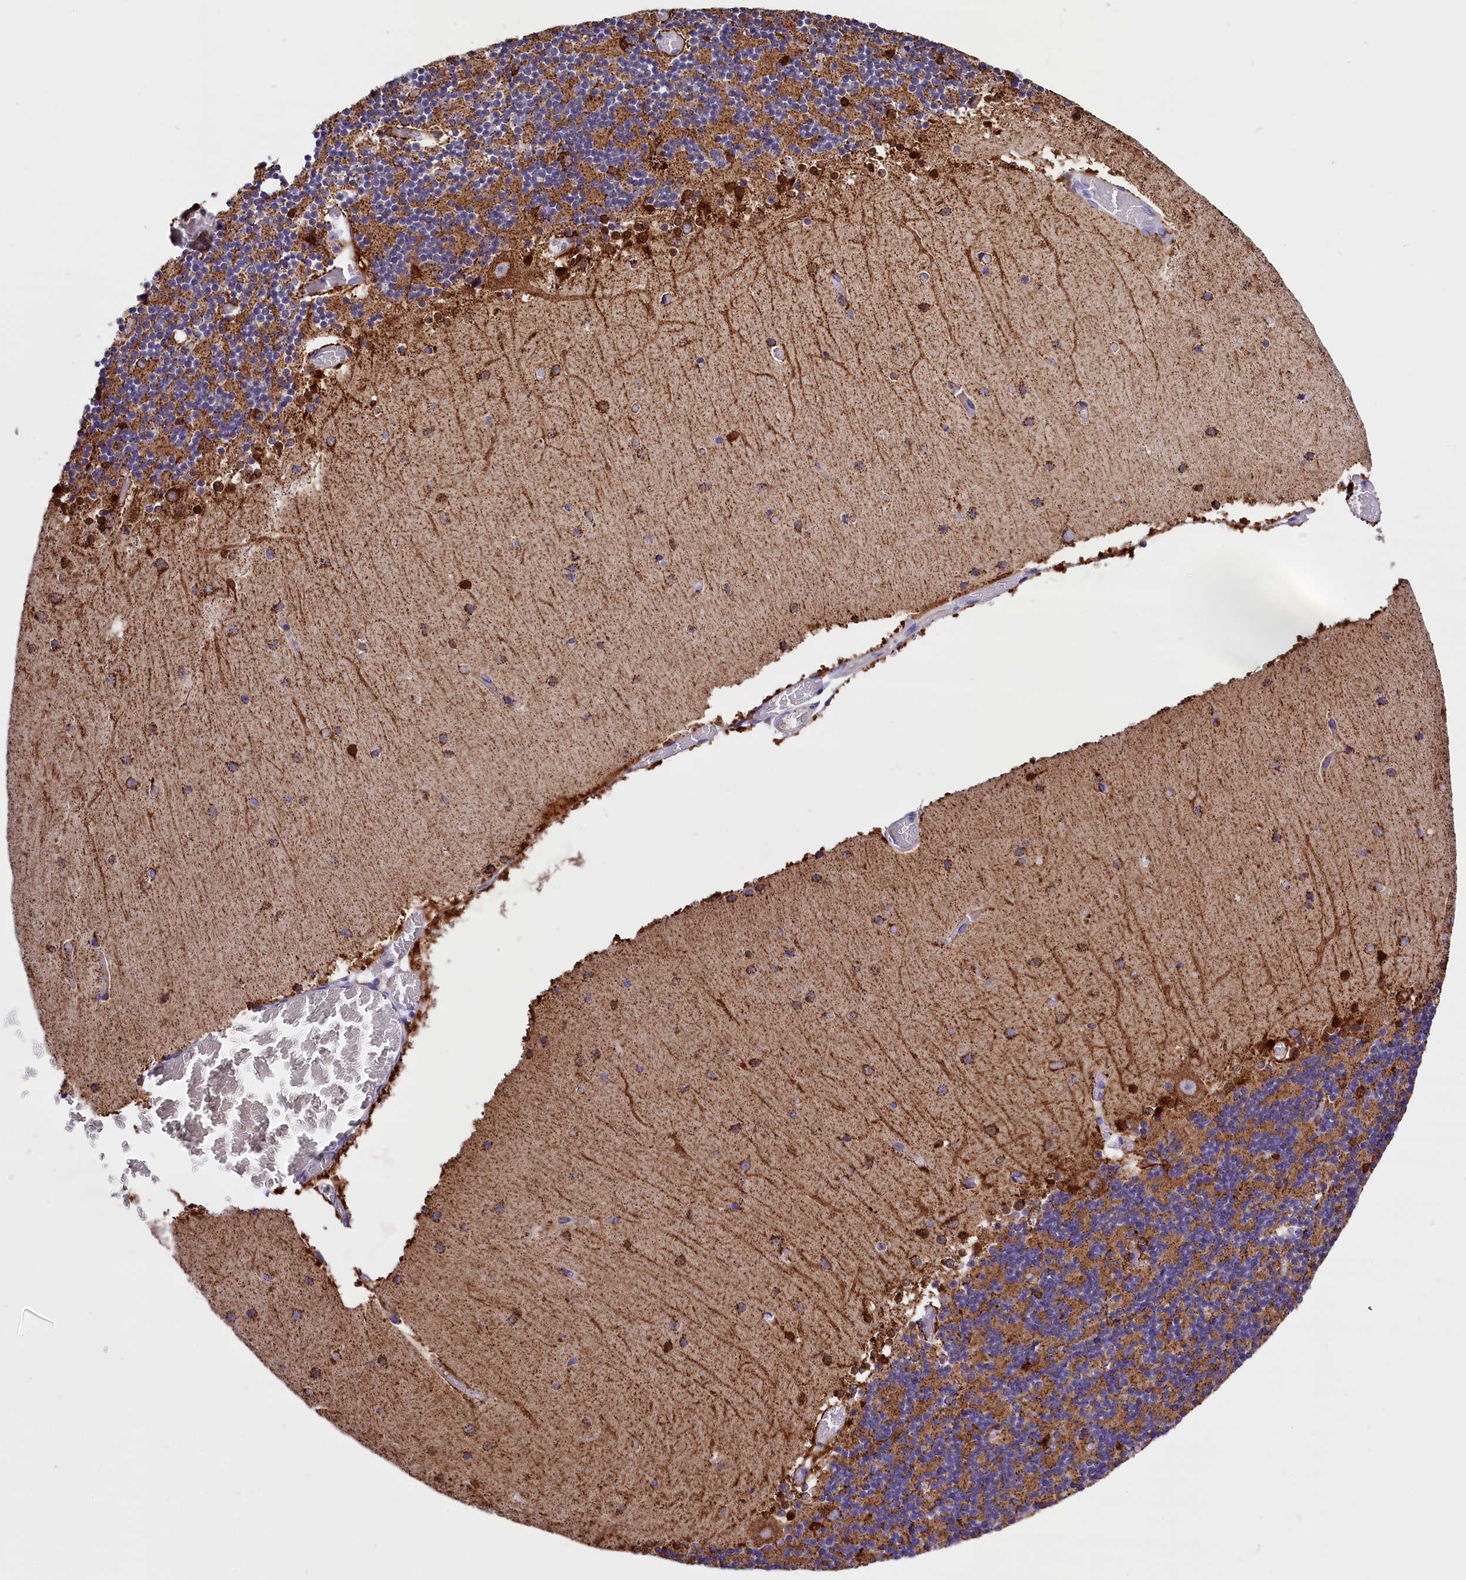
{"staining": {"intensity": "strong", "quantity": "25%-75%", "location": "cytoplasmic/membranous"}, "tissue": "cerebellum", "cell_type": "Cells in granular layer", "image_type": "normal", "snomed": [{"axis": "morphology", "description": "Normal tissue, NOS"}, {"axis": "topography", "description": "Cerebellum"}], "caption": "Protein expression analysis of benign human cerebellum reveals strong cytoplasmic/membranous staining in about 25%-75% of cells in granular layer. (brown staining indicates protein expression, while blue staining denotes nuclei).", "gene": "ABAT", "patient": {"sex": "female", "age": 28}}